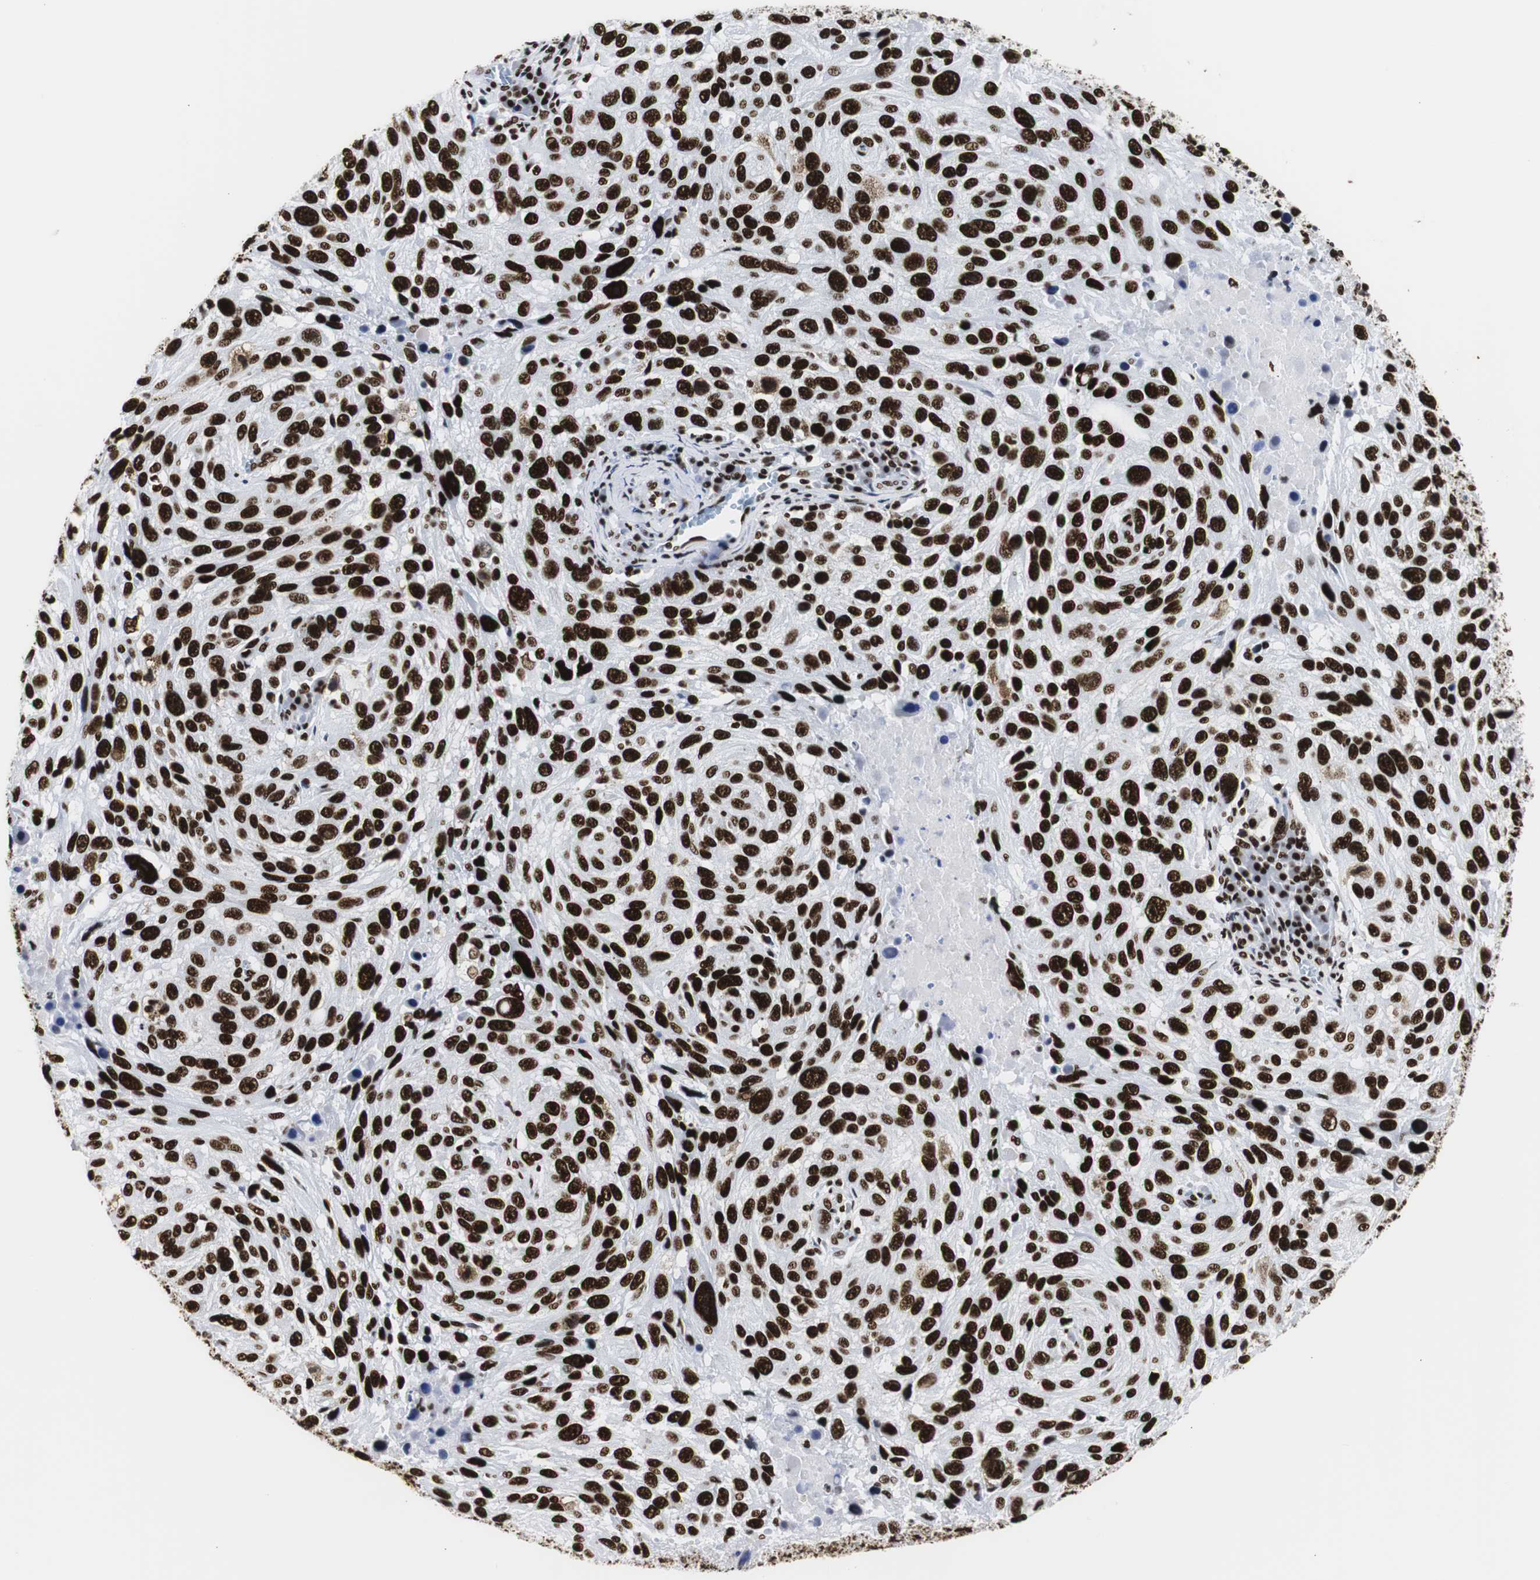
{"staining": {"intensity": "strong", "quantity": ">75%", "location": "nuclear"}, "tissue": "melanoma", "cell_type": "Tumor cells", "image_type": "cancer", "snomed": [{"axis": "morphology", "description": "Malignant melanoma, NOS"}, {"axis": "topography", "description": "Skin"}], "caption": "A micrograph showing strong nuclear expression in approximately >75% of tumor cells in melanoma, as visualized by brown immunohistochemical staining.", "gene": "HNRNPH2", "patient": {"sex": "male", "age": 53}}